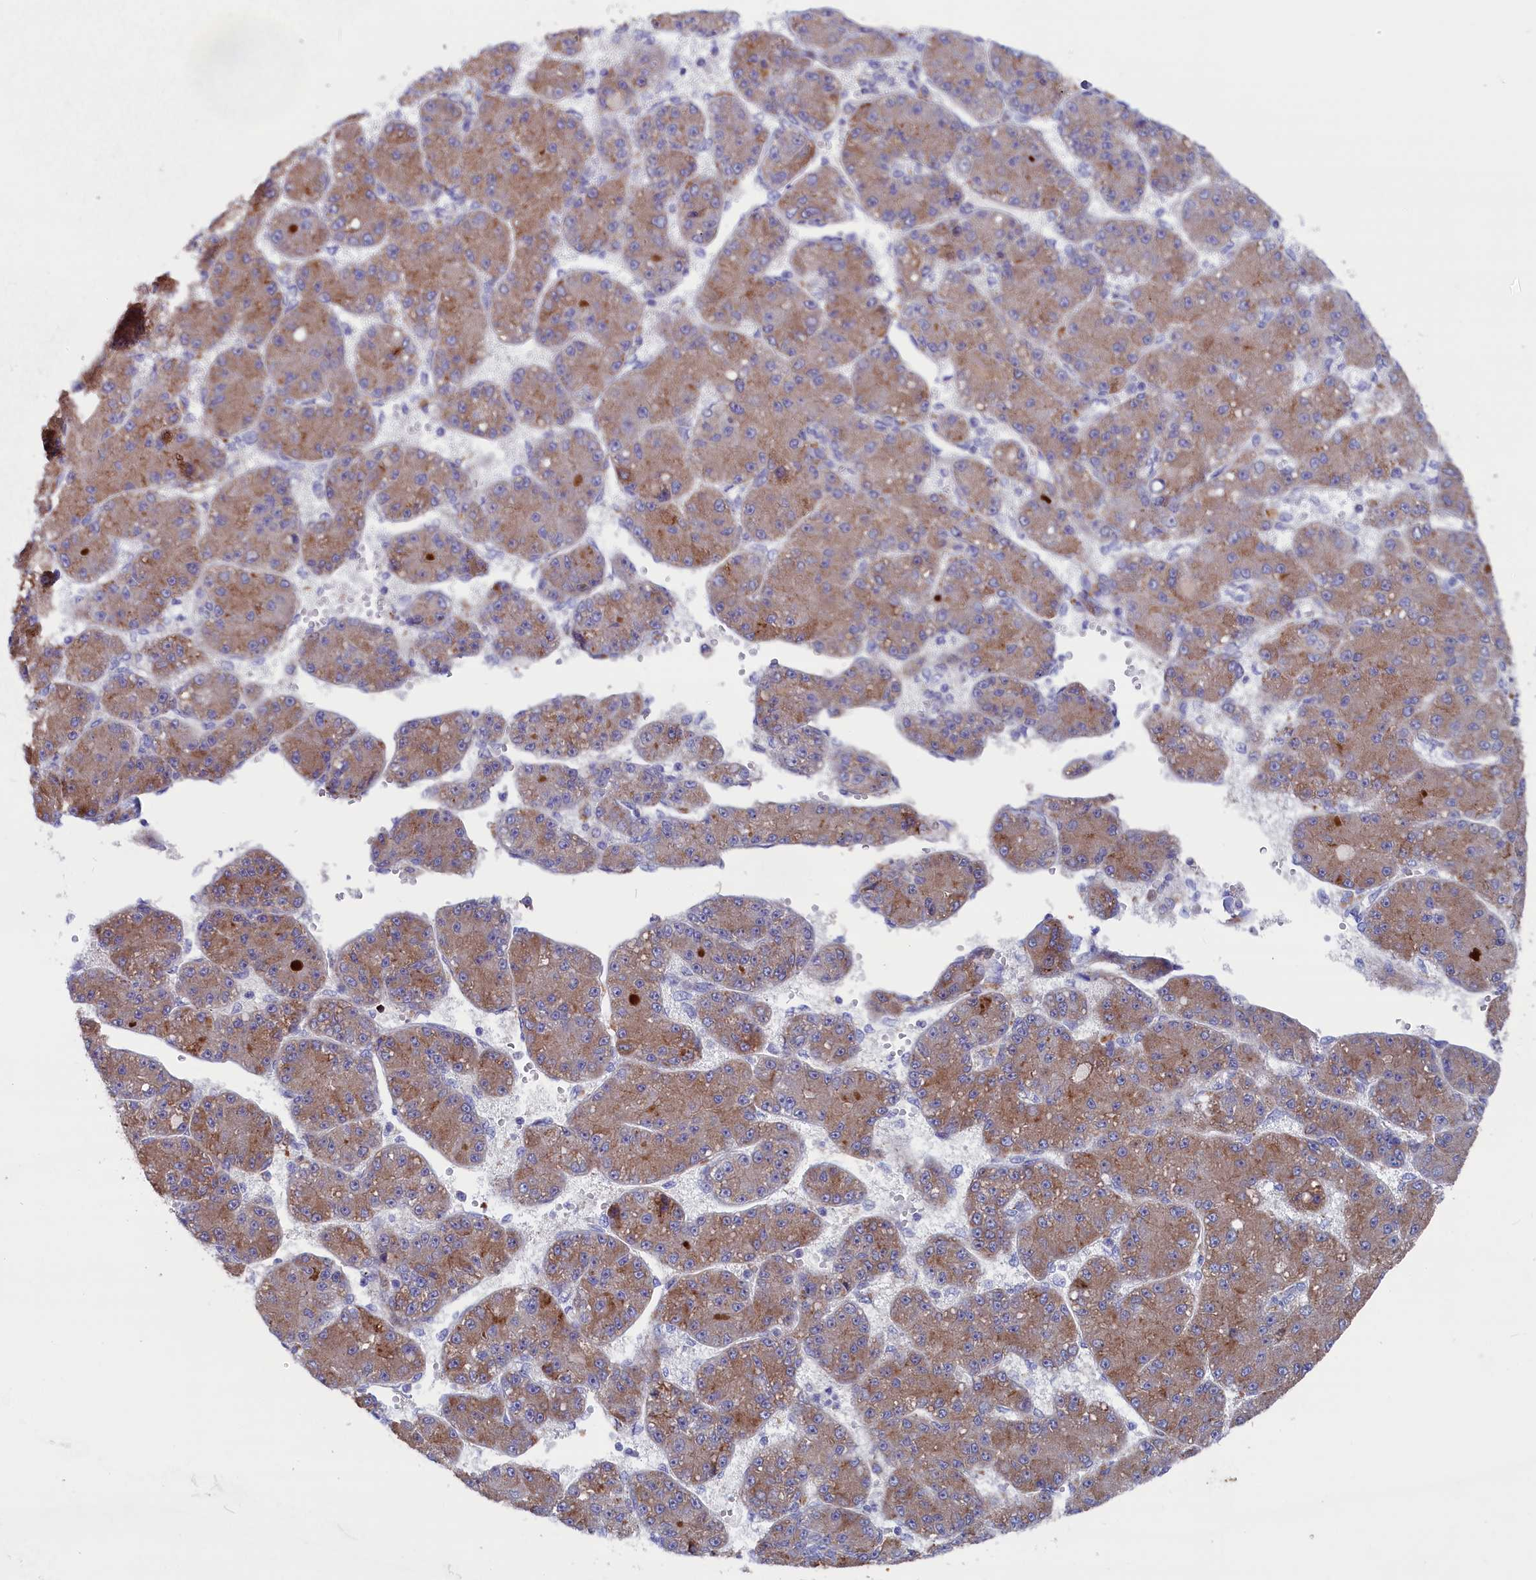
{"staining": {"intensity": "moderate", "quantity": ">75%", "location": "cytoplasmic/membranous"}, "tissue": "liver cancer", "cell_type": "Tumor cells", "image_type": "cancer", "snomed": [{"axis": "morphology", "description": "Carcinoma, Hepatocellular, NOS"}, {"axis": "topography", "description": "Liver"}], "caption": "Immunohistochemistry image of hepatocellular carcinoma (liver) stained for a protein (brown), which reveals medium levels of moderate cytoplasmic/membranous staining in about >75% of tumor cells.", "gene": "NUDT7", "patient": {"sex": "male", "age": 67}}